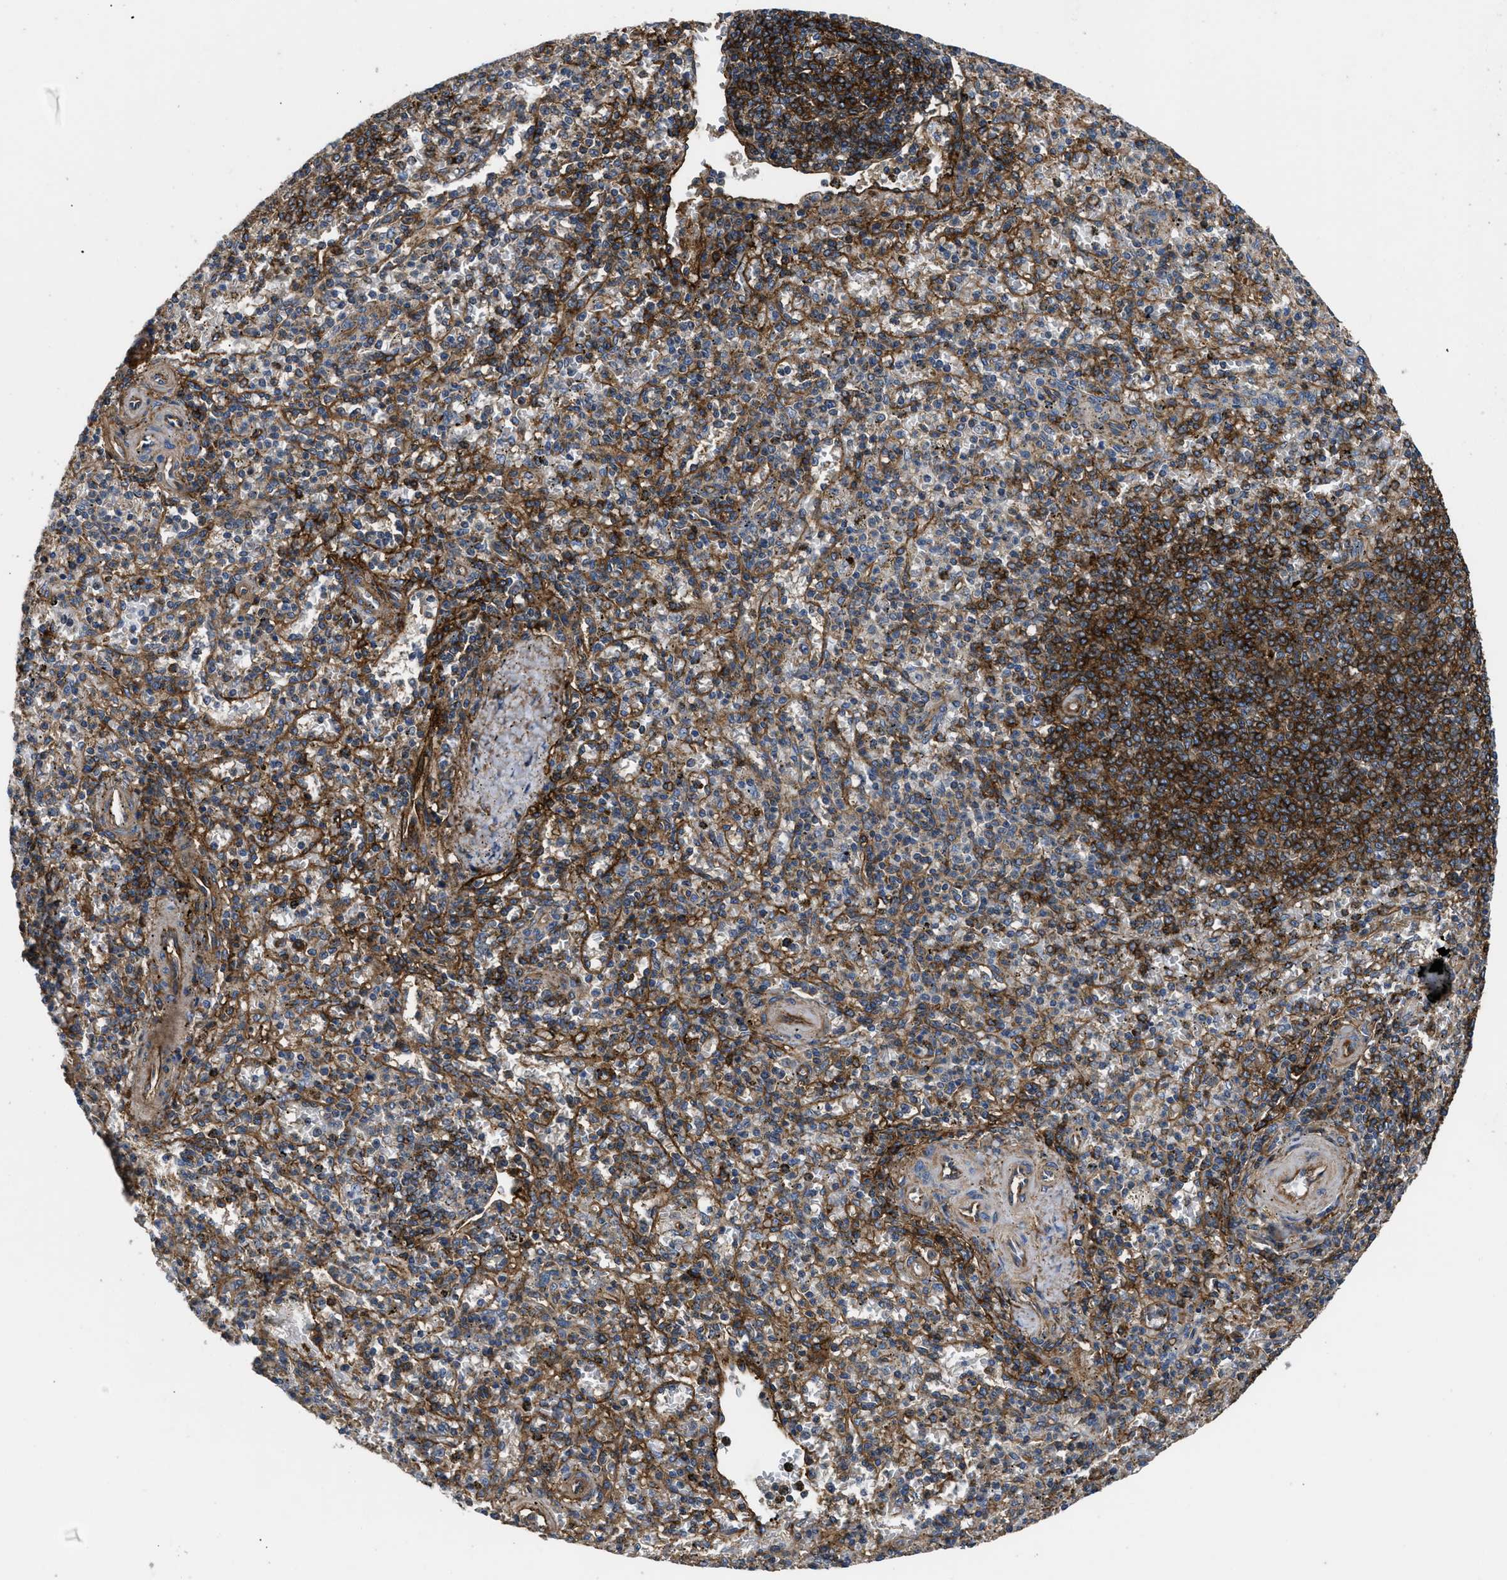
{"staining": {"intensity": "moderate", "quantity": "25%-75%", "location": "cytoplasmic/membranous"}, "tissue": "spleen", "cell_type": "Cells in red pulp", "image_type": "normal", "snomed": [{"axis": "morphology", "description": "Normal tissue, NOS"}, {"axis": "topography", "description": "Spleen"}], "caption": "Spleen stained for a protein shows moderate cytoplasmic/membranous positivity in cells in red pulp.", "gene": "NT5E", "patient": {"sex": "male", "age": 72}}